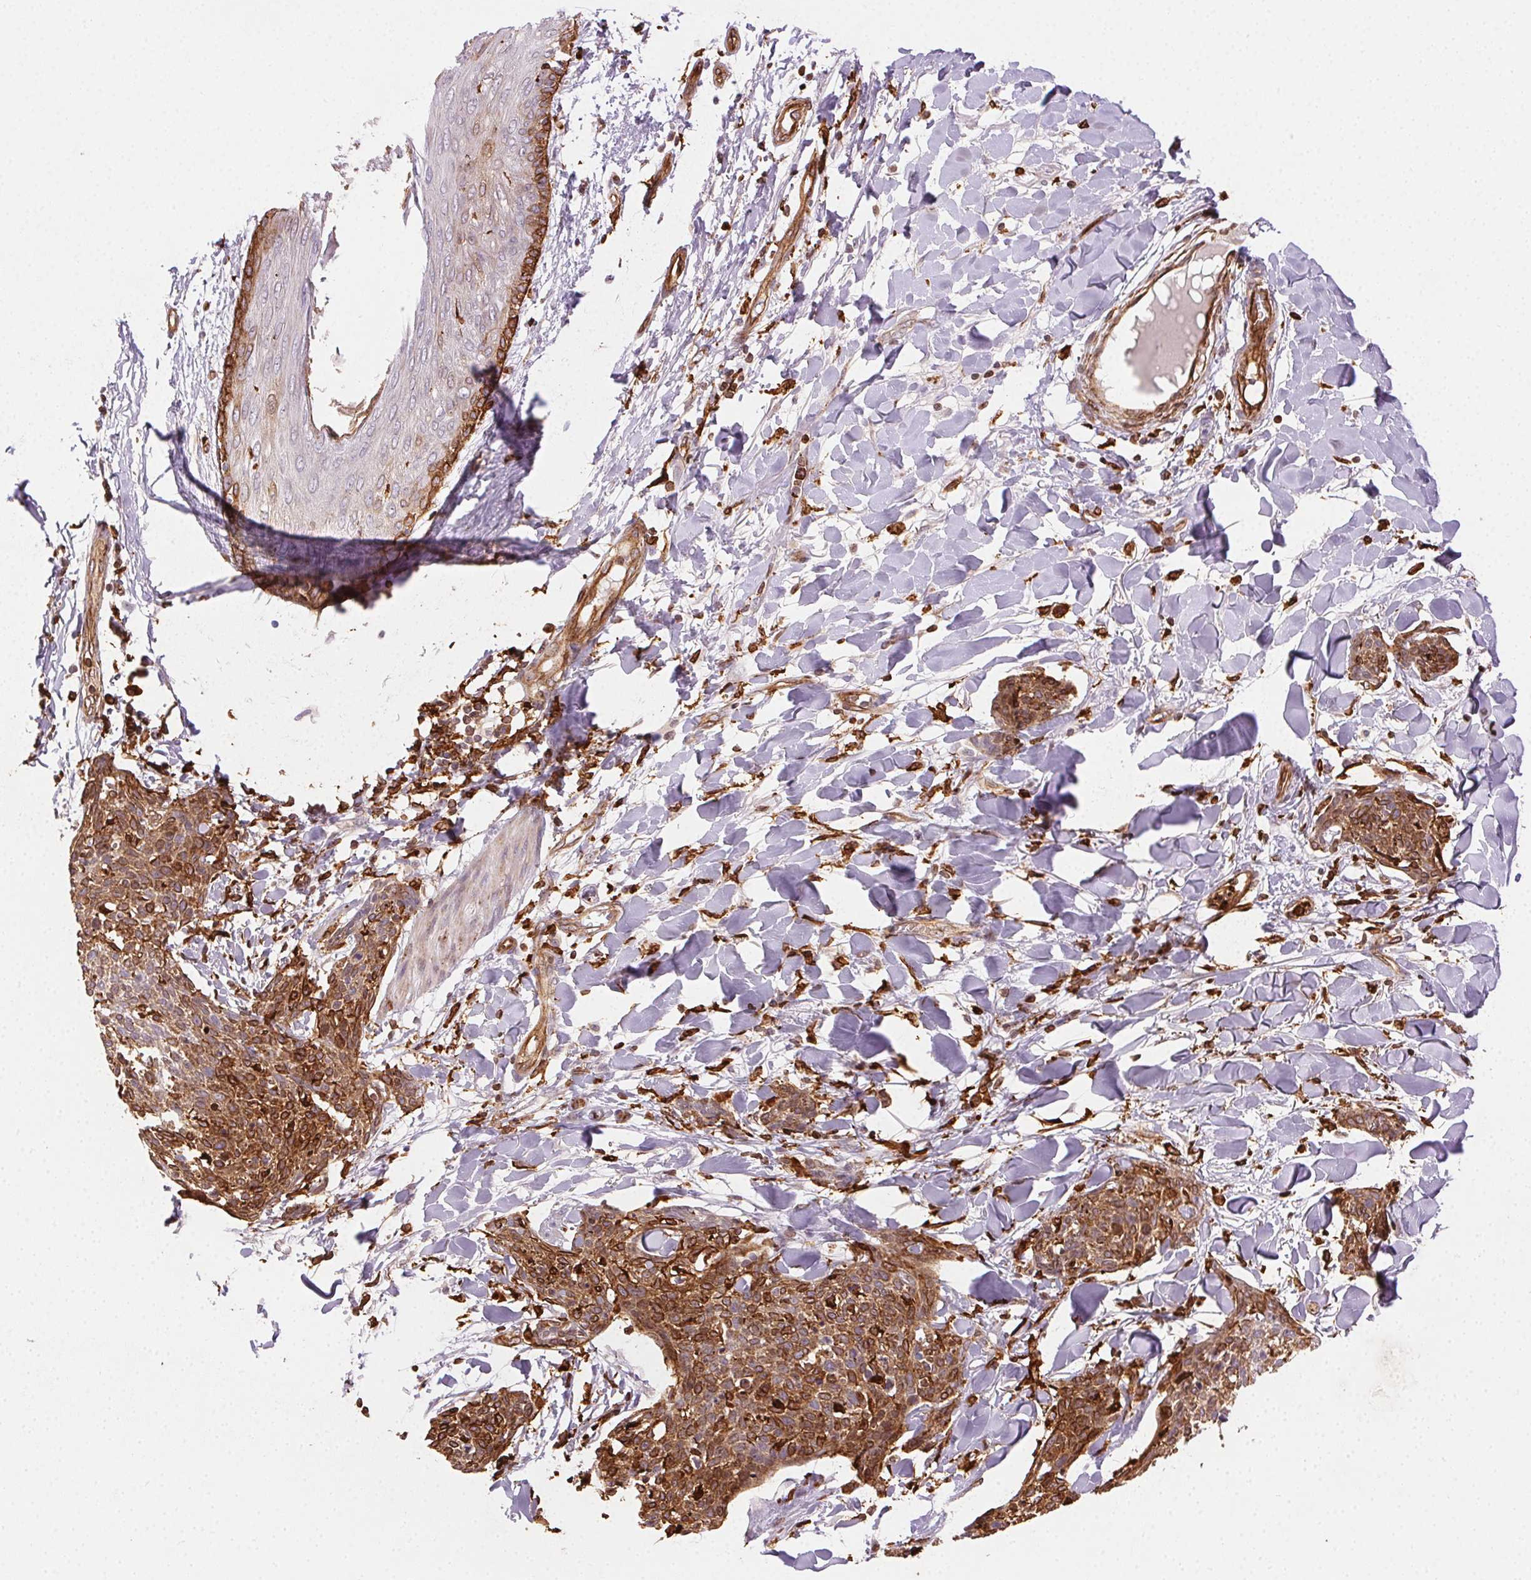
{"staining": {"intensity": "moderate", "quantity": ">75%", "location": "cytoplasmic/membranous"}, "tissue": "skin cancer", "cell_type": "Tumor cells", "image_type": "cancer", "snomed": [{"axis": "morphology", "description": "Squamous cell carcinoma, NOS"}, {"axis": "topography", "description": "Skin"}, {"axis": "topography", "description": "Vulva"}], "caption": "Squamous cell carcinoma (skin) stained for a protein reveals moderate cytoplasmic/membranous positivity in tumor cells.", "gene": "RNASET2", "patient": {"sex": "female", "age": 75}}